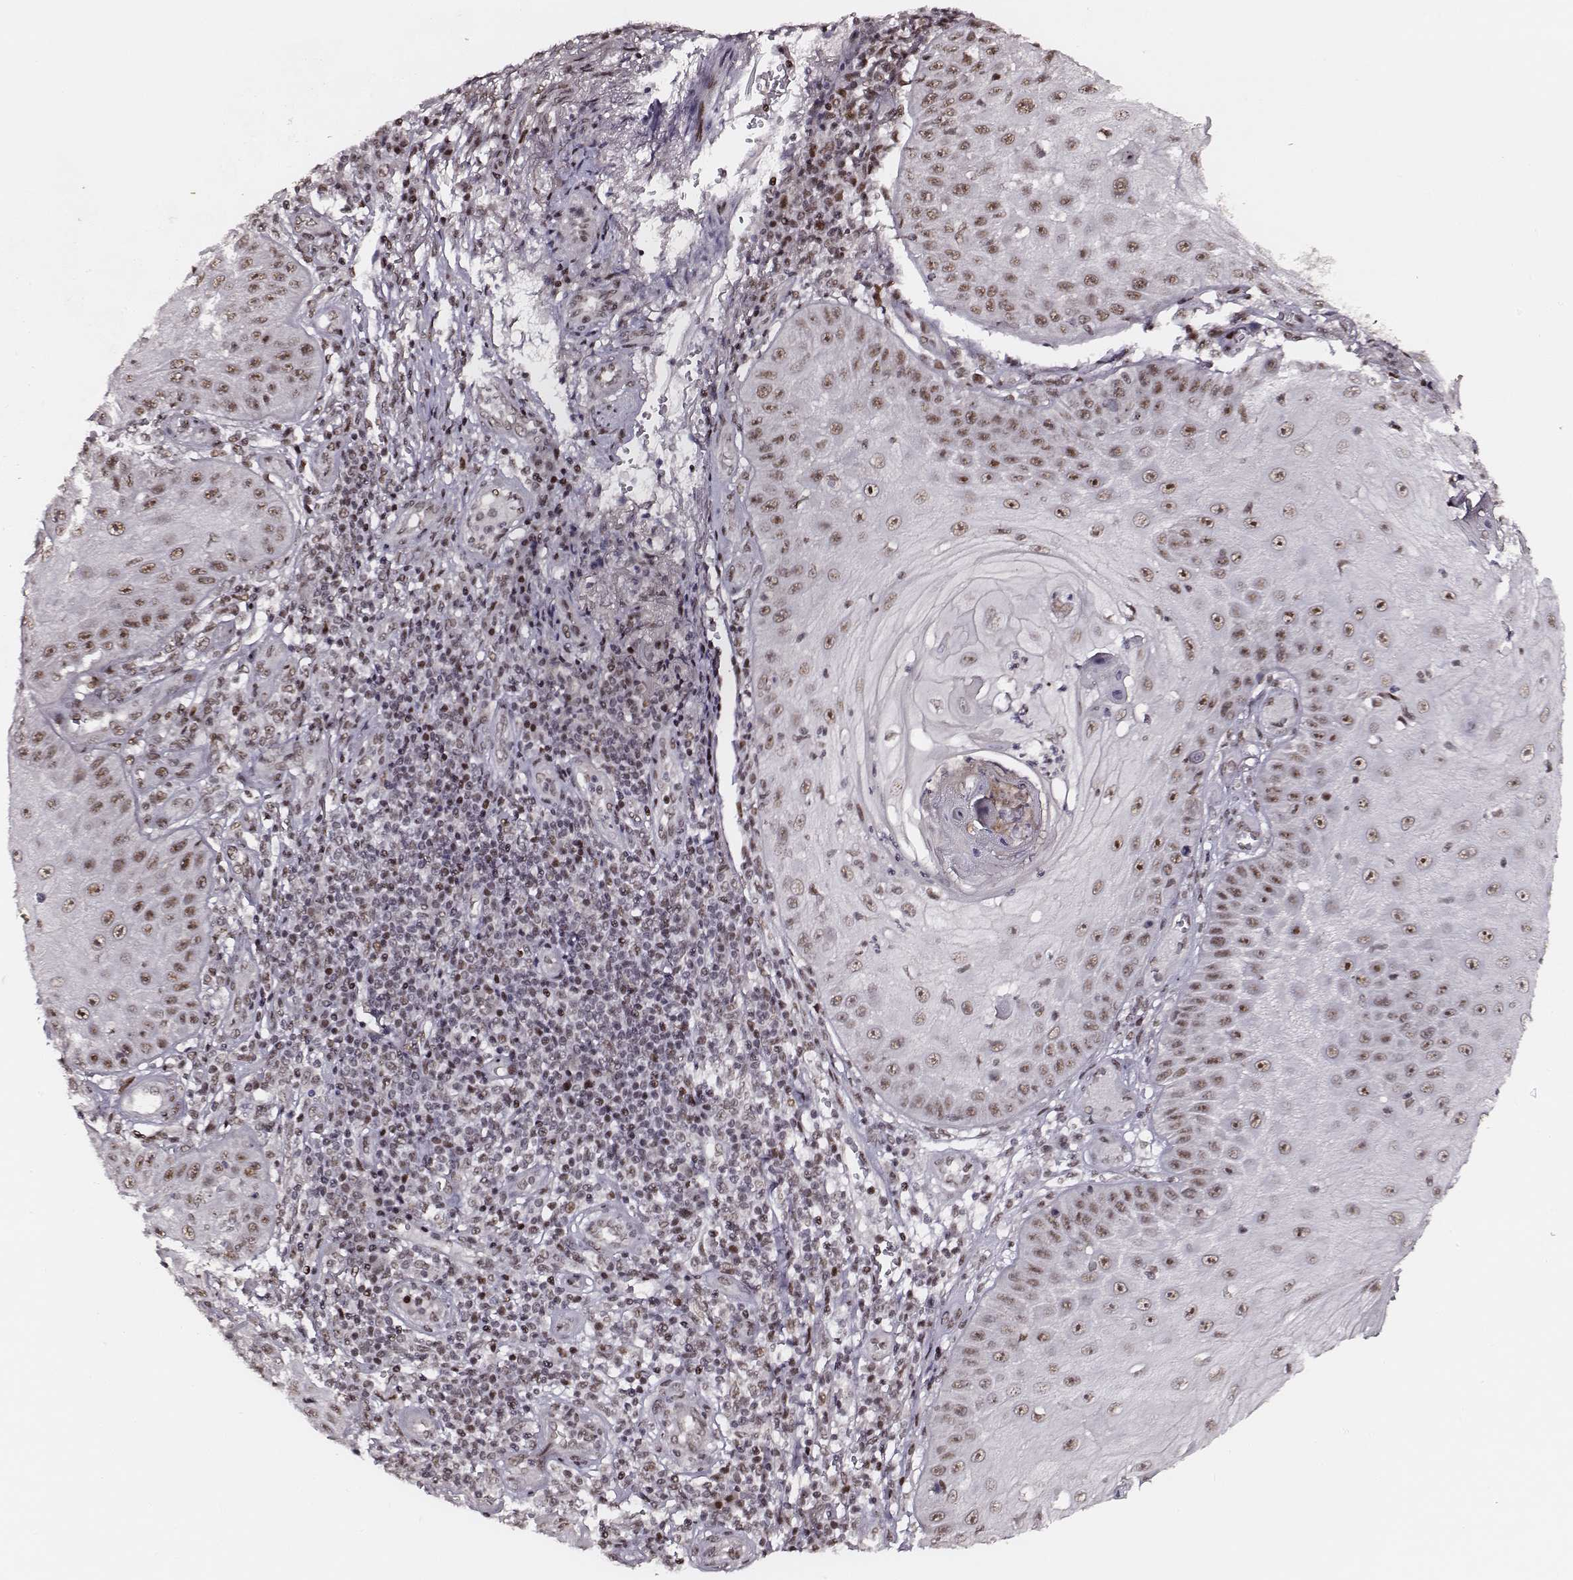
{"staining": {"intensity": "moderate", "quantity": ">75%", "location": "nuclear"}, "tissue": "skin cancer", "cell_type": "Tumor cells", "image_type": "cancer", "snomed": [{"axis": "morphology", "description": "Squamous cell carcinoma, NOS"}, {"axis": "topography", "description": "Skin"}], "caption": "Moderate nuclear positivity is seen in approximately >75% of tumor cells in skin cancer.", "gene": "PPARA", "patient": {"sex": "male", "age": 70}}